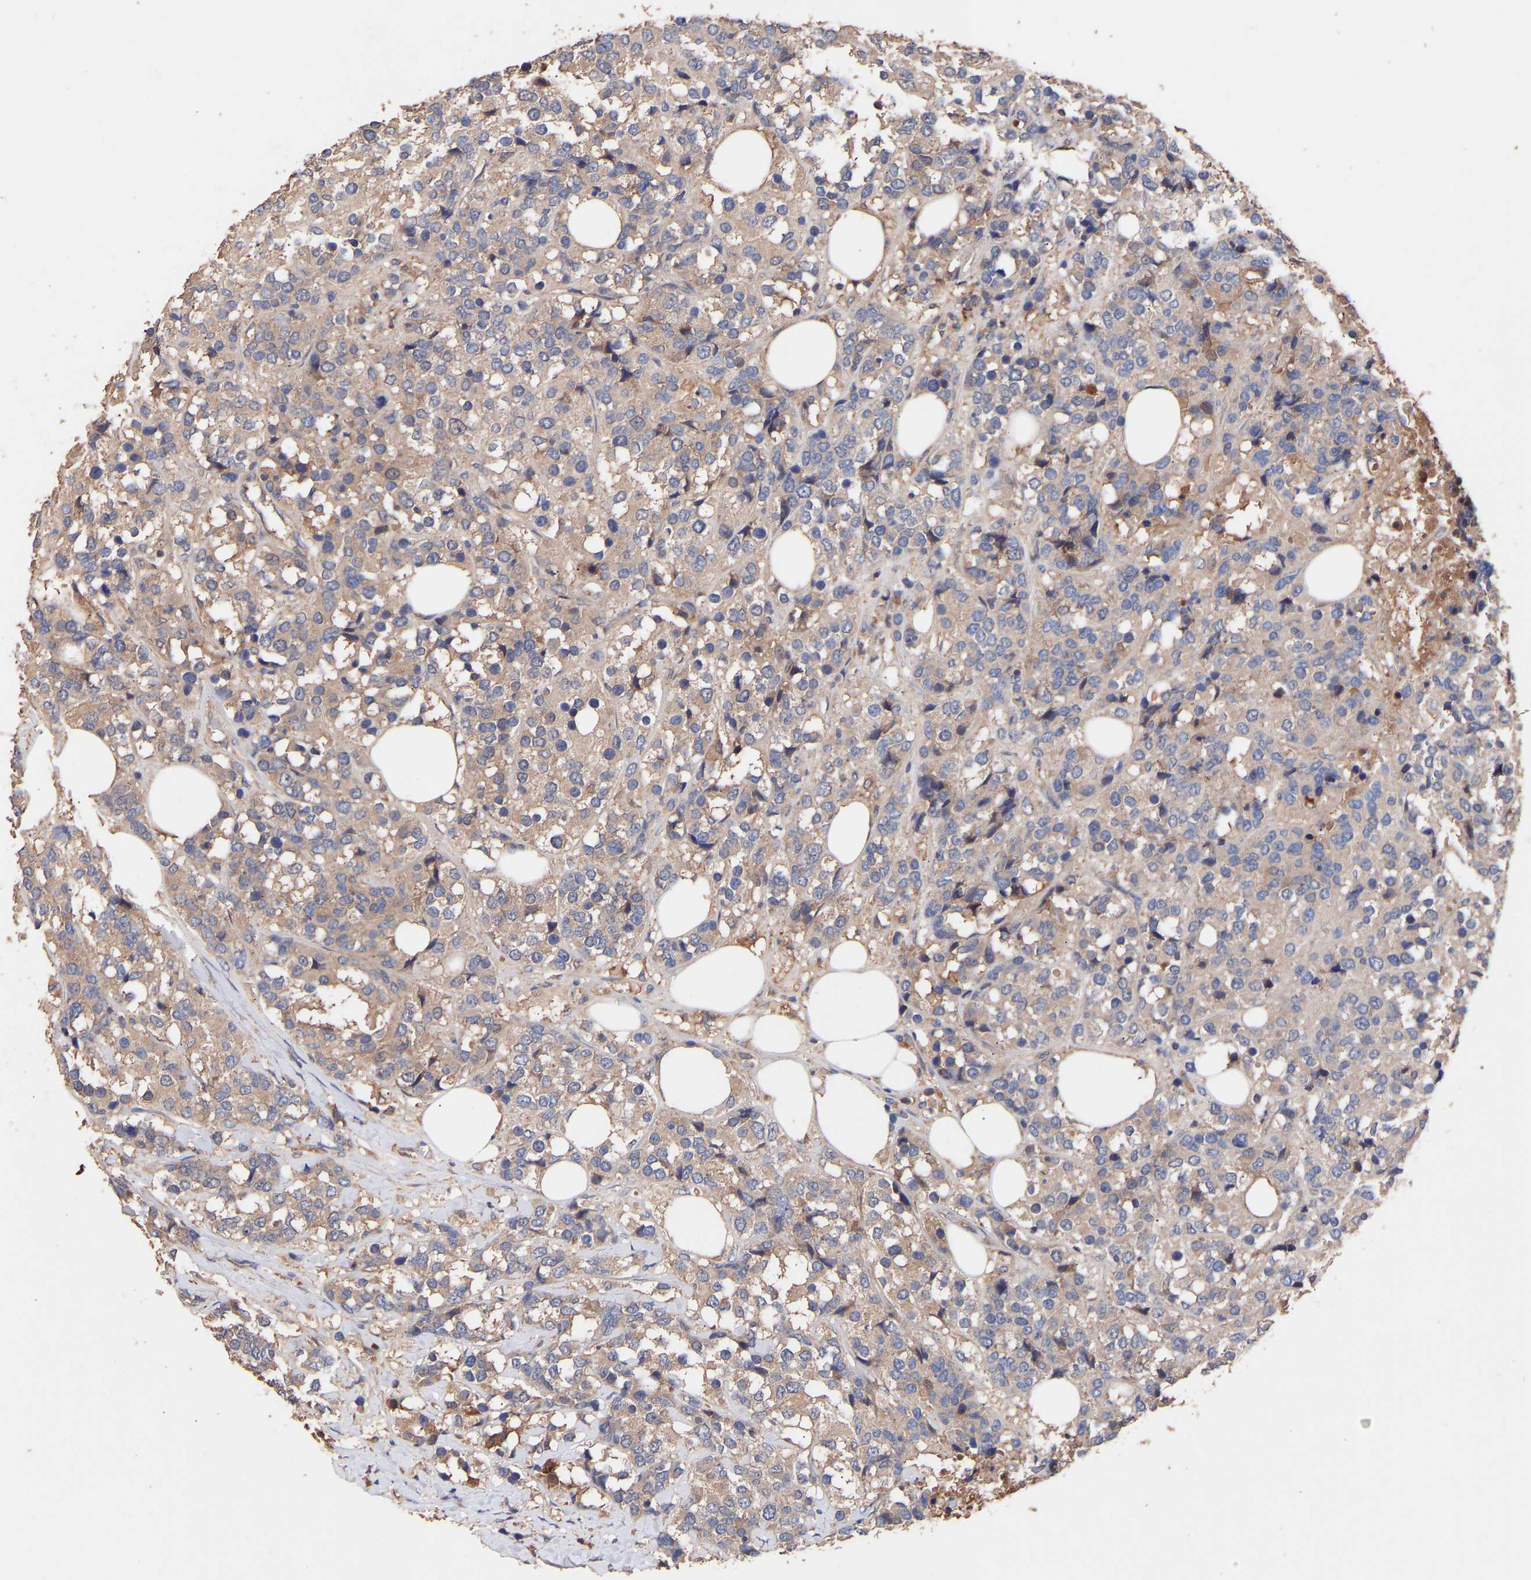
{"staining": {"intensity": "moderate", "quantity": "25%-75%", "location": "cytoplasmic/membranous"}, "tissue": "breast cancer", "cell_type": "Tumor cells", "image_type": "cancer", "snomed": [{"axis": "morphology", "description": "Lobular carcinoma"}, {"axis": "topography", "description": "Breast"}], "caption": "Immunohistochemical staining of human breast cancer displays moderate cytoplasmic/membranous protein positivity in about 25%-75% of tumor cells. The staining is performed using DAB brown chromogen to label protein expression. The nuclei are counter-stained blue using hematoxylin.", "gene": "TMEM268", "patient": {"sex": "female", "age": 59}}